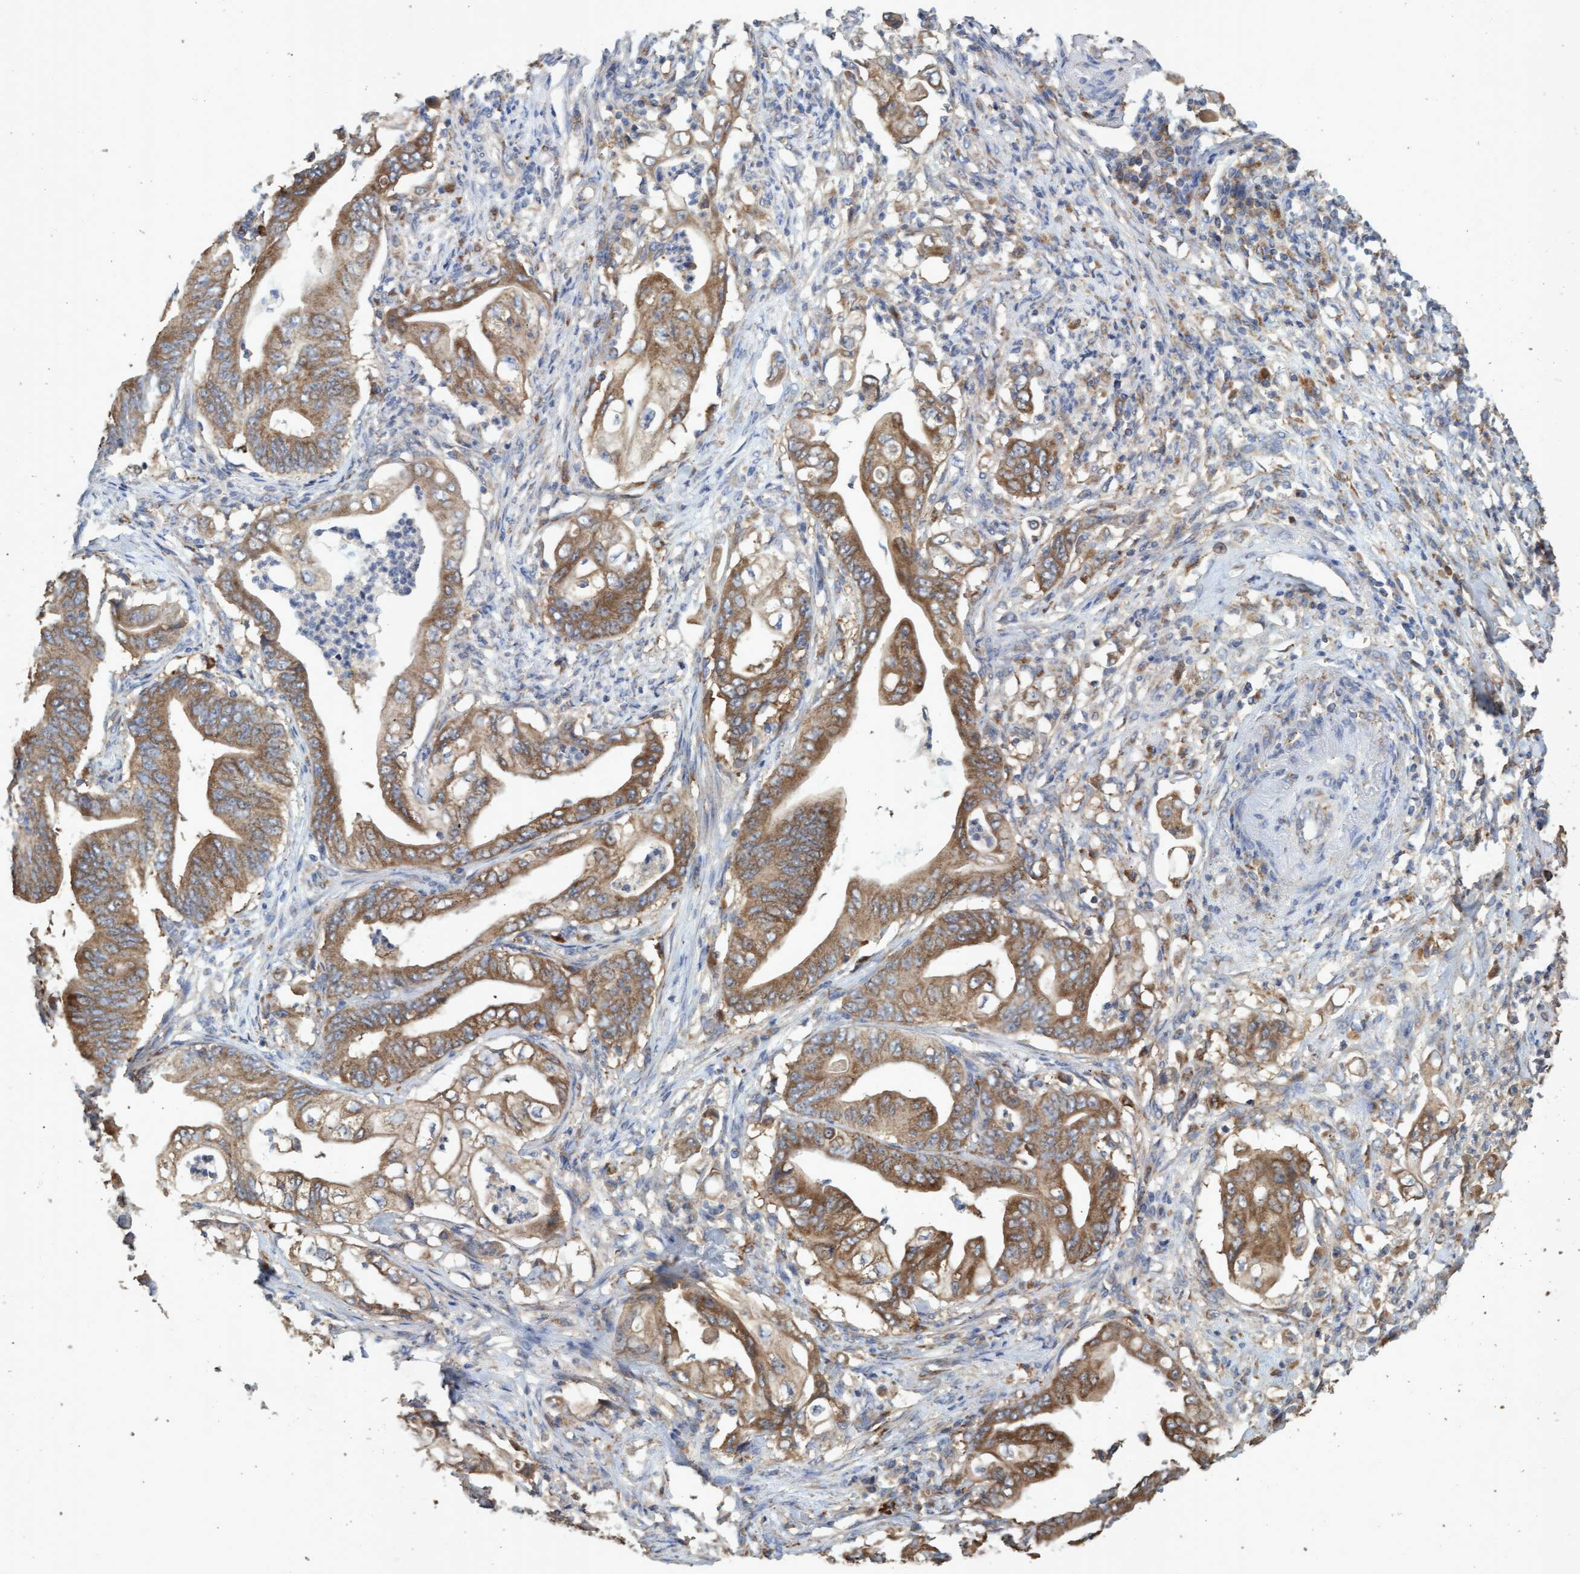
{"staining": {"intensity": "moderate", "quantity": ">75%", "location": "cytoplasmic/membranous"}, "tissue": "stomach cancer", "cell_type": "Tumor cells", "image_type": "cancer", "snomed": [{"axis": "morphology", "description": "Adenocarcinoma, NOS"}, {"axis": "topography", "description": "Stomach"}], "caption": "Approximately >75% of tumor cells in human adenocarcinoma (stomach) display moderate cytoplasmic/membranous protein staining as visualized by brown immunohistochemical staining.", "gene": "ATPAF2", "patient": {"sex": "female", "age": 73}}